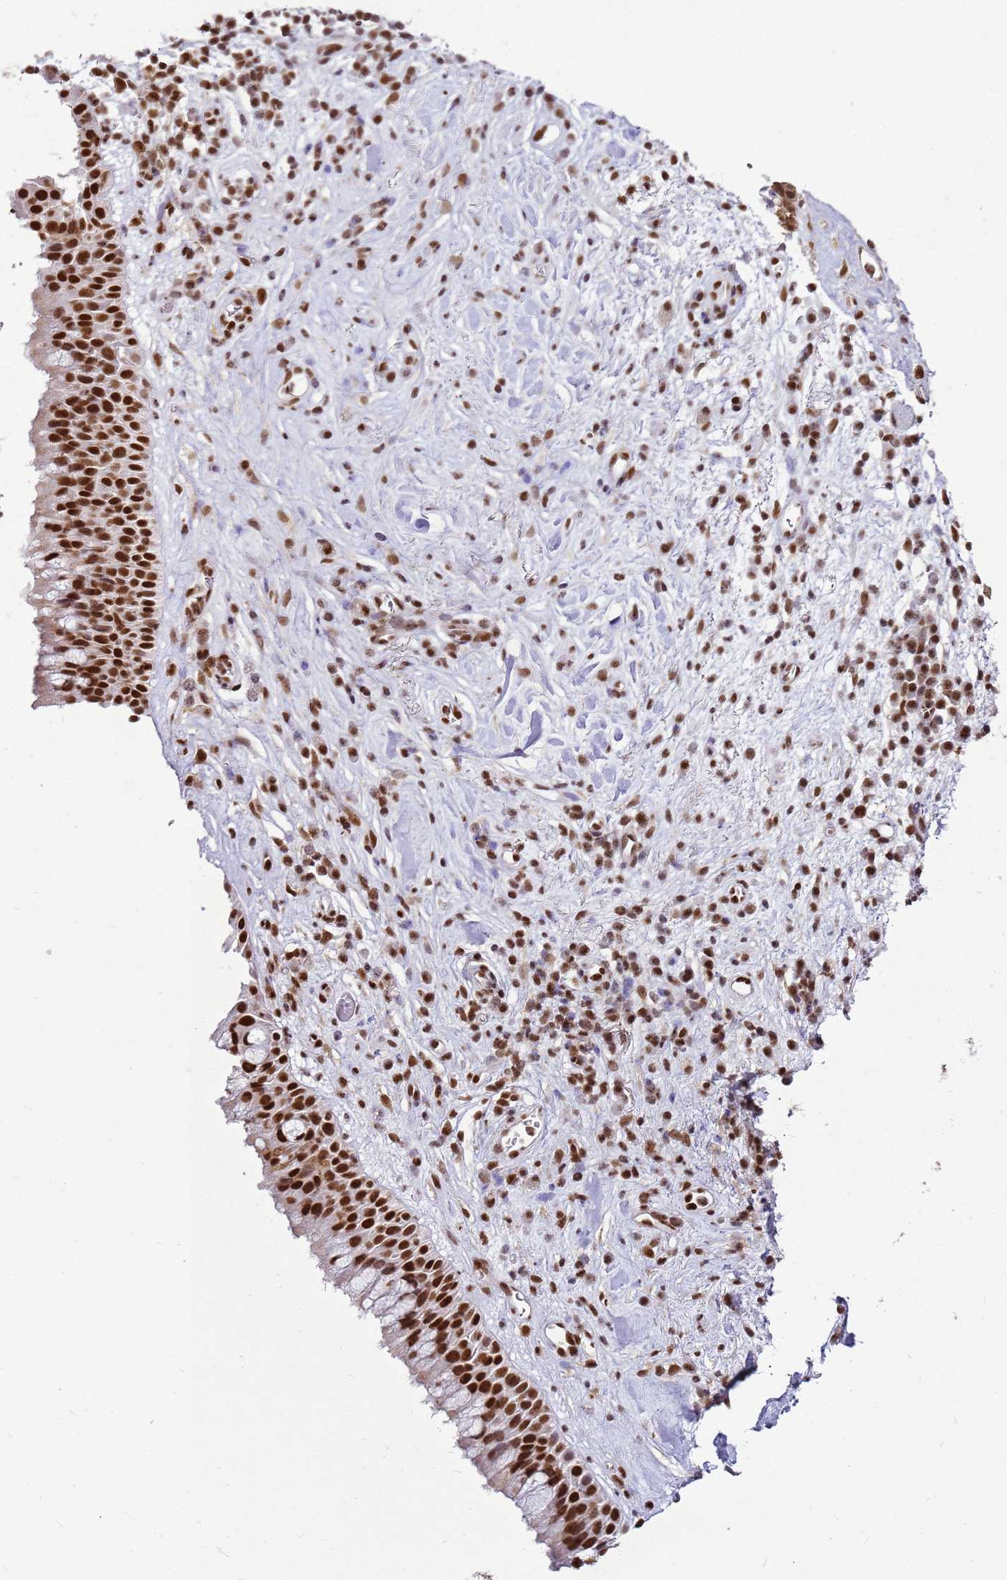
{"staining": {"intensity": "strong", "quantity": ">75%", "location": "nuclear"}, "tissue": "nasopharynx", "cell_type": "Respiratory epithelial cells", "image_type": "normal", "snomed": [{"axis": "morphology", "description": "Normal tissue, NOS"}, {"axis": "morphology", "description": "Squamous cell carcinoma, NOS"}, {"axis": "topography", "description": "Nasopharynx"}, {"axis": "topography", "description": "Head-Neck"}], "caption": "Immunohistochemical staining of unremarkable nasopharynx shows >75% levels of strong nuclear protein expression in approximately >75% of respiratory epithelial cells.", "gene": "APEX1", "patient": {"sex": "male", "age": 85}}